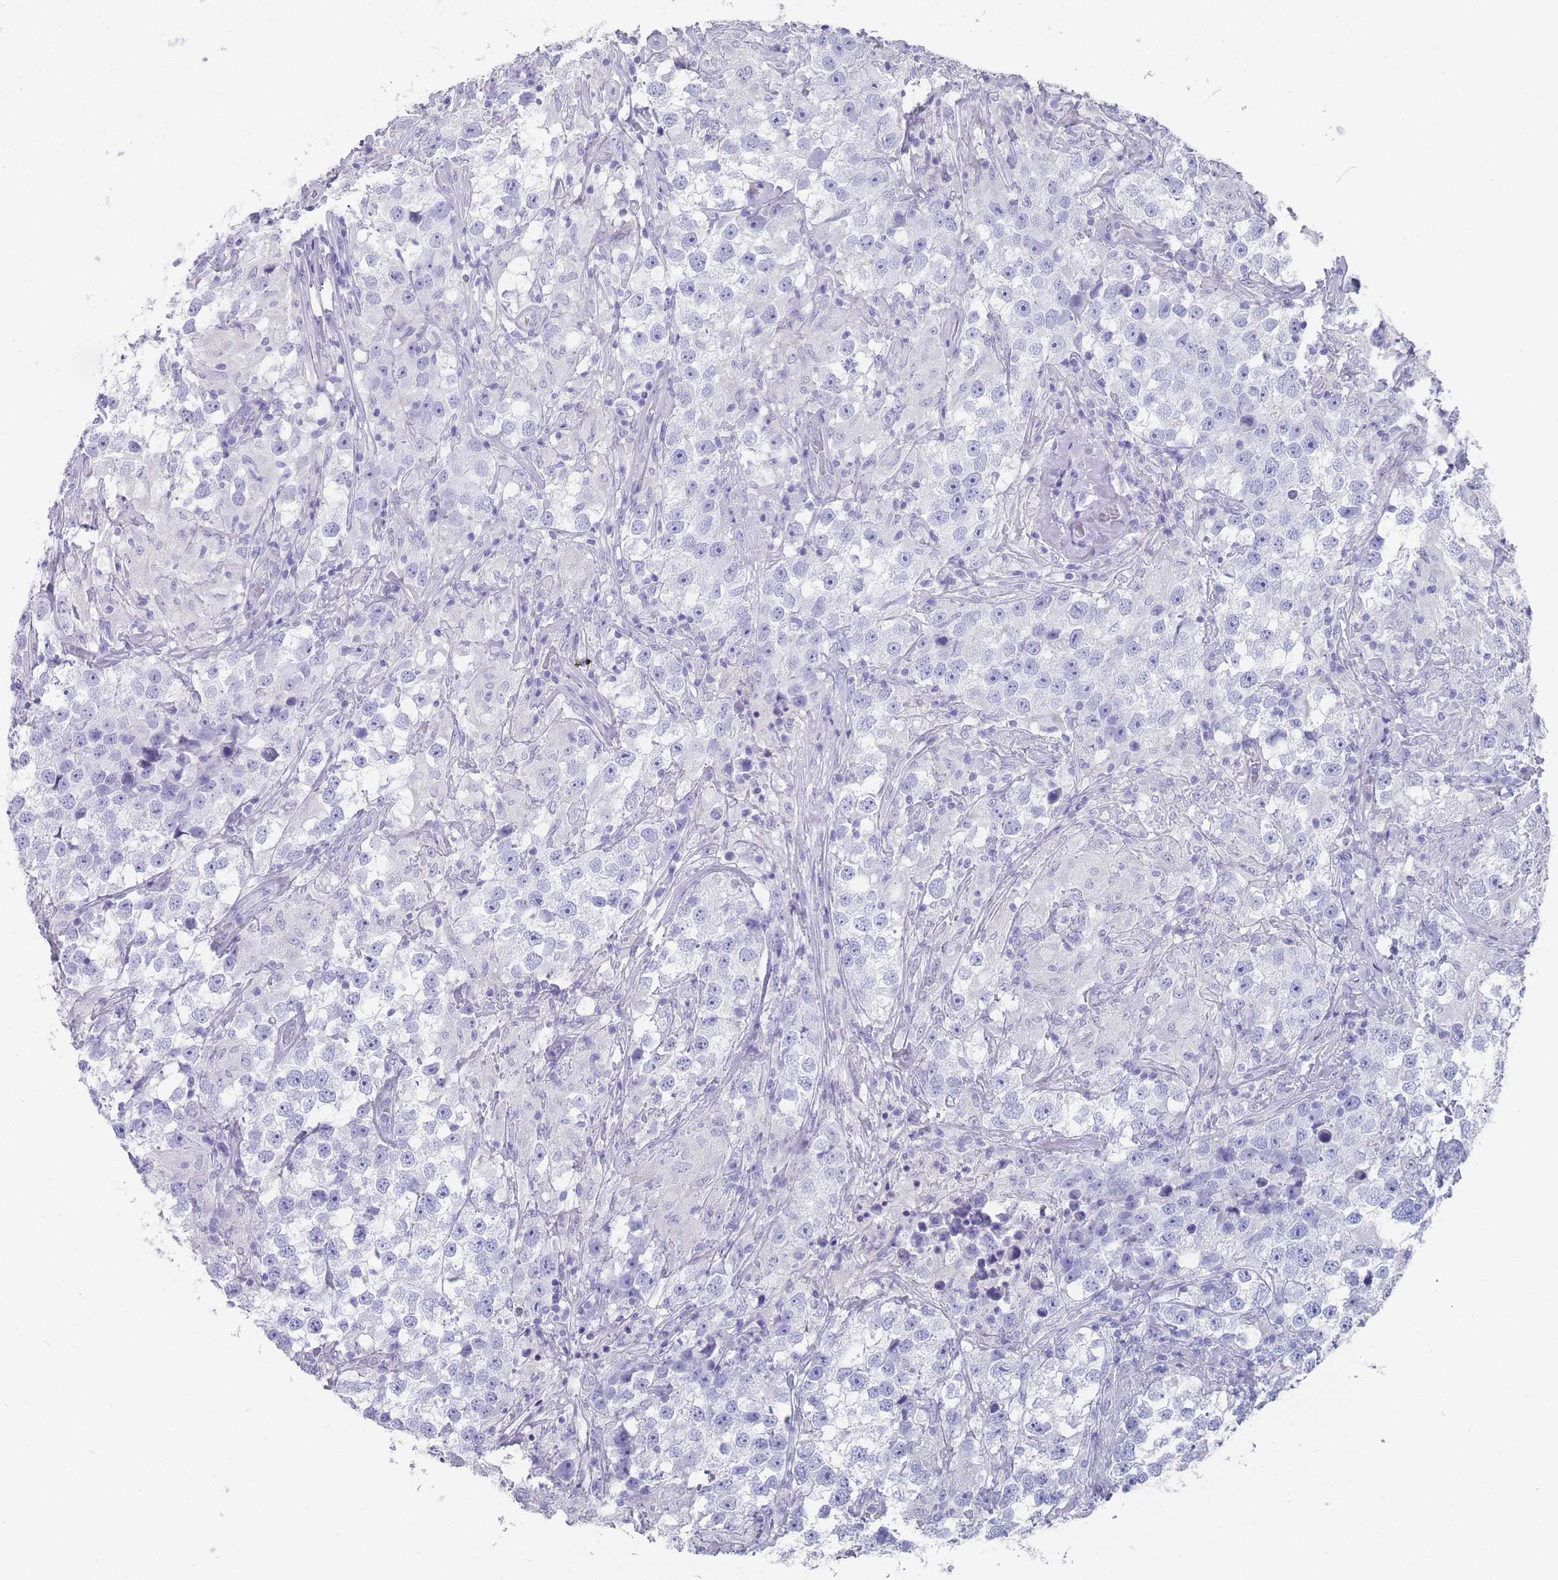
{"staining": {"intensity": "negative", "quantity": "none", "location": "none"}, "tissue": "testis cancer", "cell_type": "Tumor cells", "image_type": "cancer", "snomed": [{"axis": "morphology", "description": "Seminoma, NOS"}, {"axis": "topography", "description": "Testis"}], "caption": "A micrograph of seminoma (testis) stained for a protein exhibits no brown staining in tumor cells.", "gene": "RAB2B", "patient": {"sex": "male", "age": 46}}